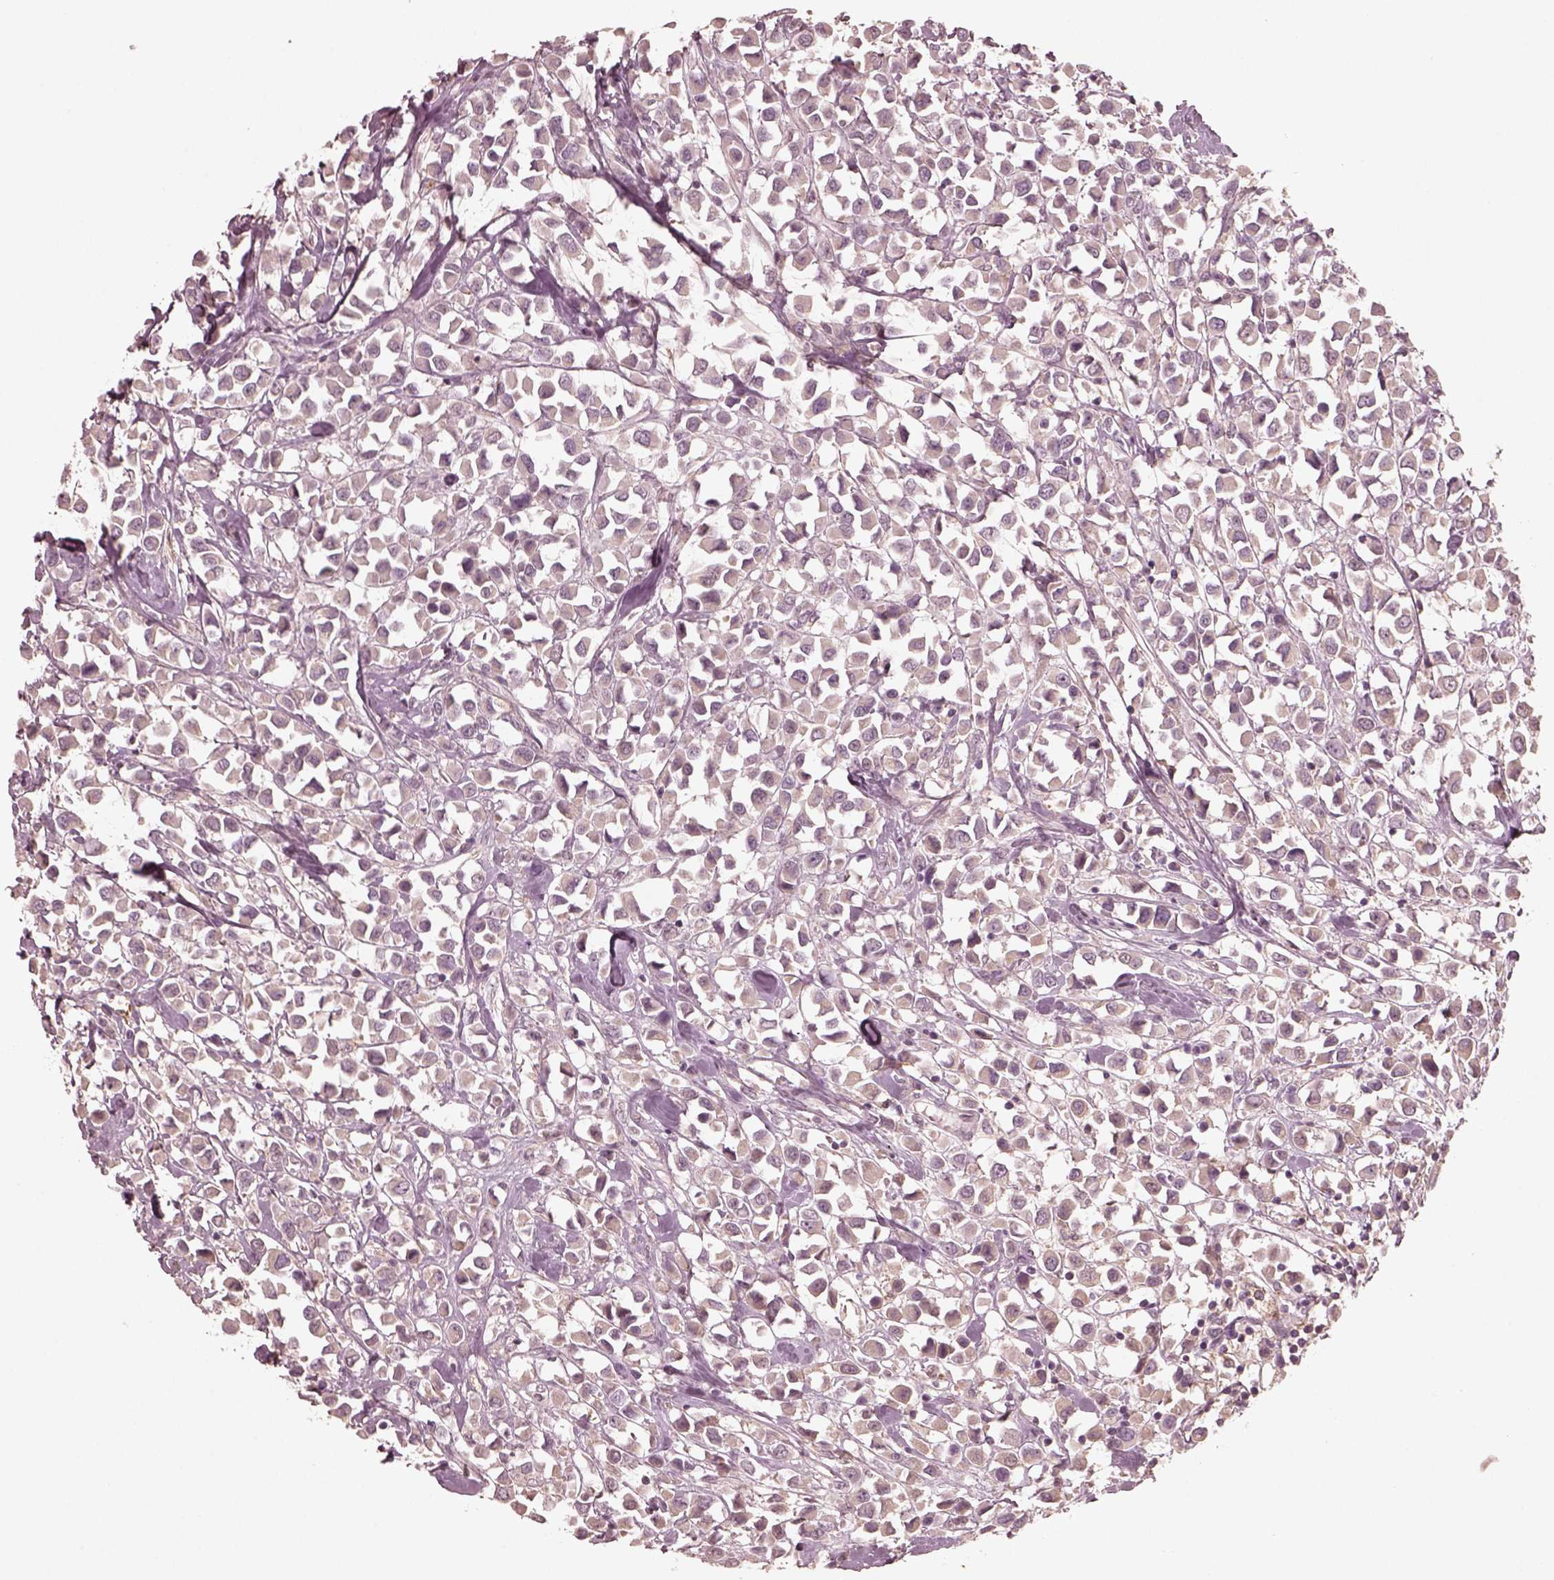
{"staining": {"intensity": "negative", "quantity": "none", "location": "none"}, "tissue": "breast cancer", "cell_type": "Tumor cells", "image_type": "cancer", "snomed": [{"axis": "morphology", "description": "Duct carcinoma"}, {"axis": "topography", "description": "Breast"}], "caption": "IHC of breast intraductal carcinoma exhibits no staining in tumor cells.", "gene": "VWA5B1", "patient": {"sex": "female", "age": 61}}